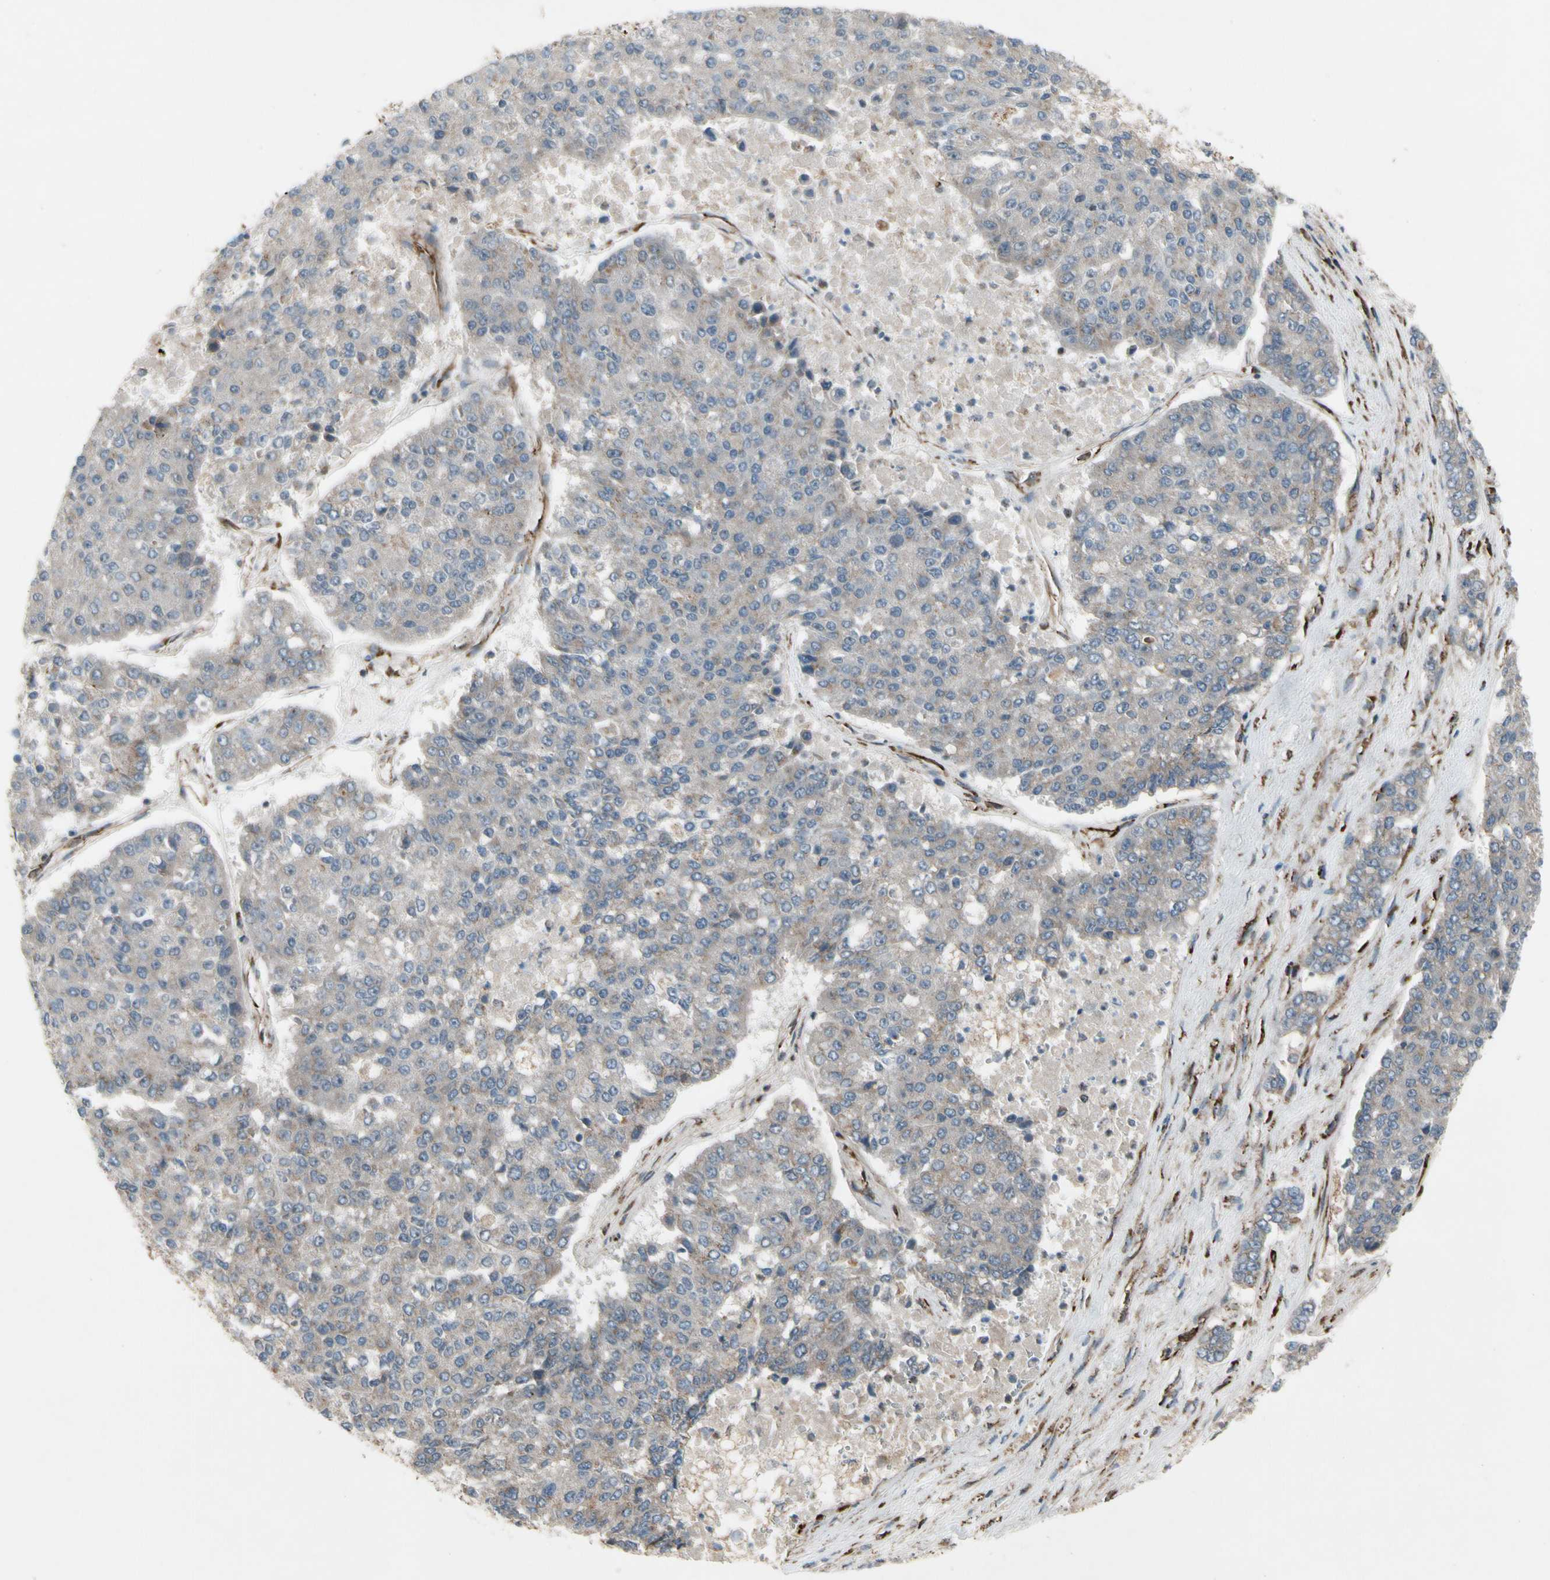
{"staining": {"intensity": "weak", "quantity": ">75%", "location": "cytoplasmic/membranous"}, "tissue": "pancreatic cancer", "cell_type": "Tumor cells", "image_type": "cancer", "snomed": [{"axis": "morphology", "description": "Adenocarcinoma, NOS"}, {"axis": "topography", "description": "Pancreas"}], "caption": "An IHC image of neoplastic tissue is shown. Protein staining in brown shows weak cytoplasmic/membranous positivity in pancreatic cancer within tumor cells. (Brightfield microscopy of DAB IHC at high magnification).", "gene": "SLC39A9", "patient": {"sex": "male", "age": 50}}